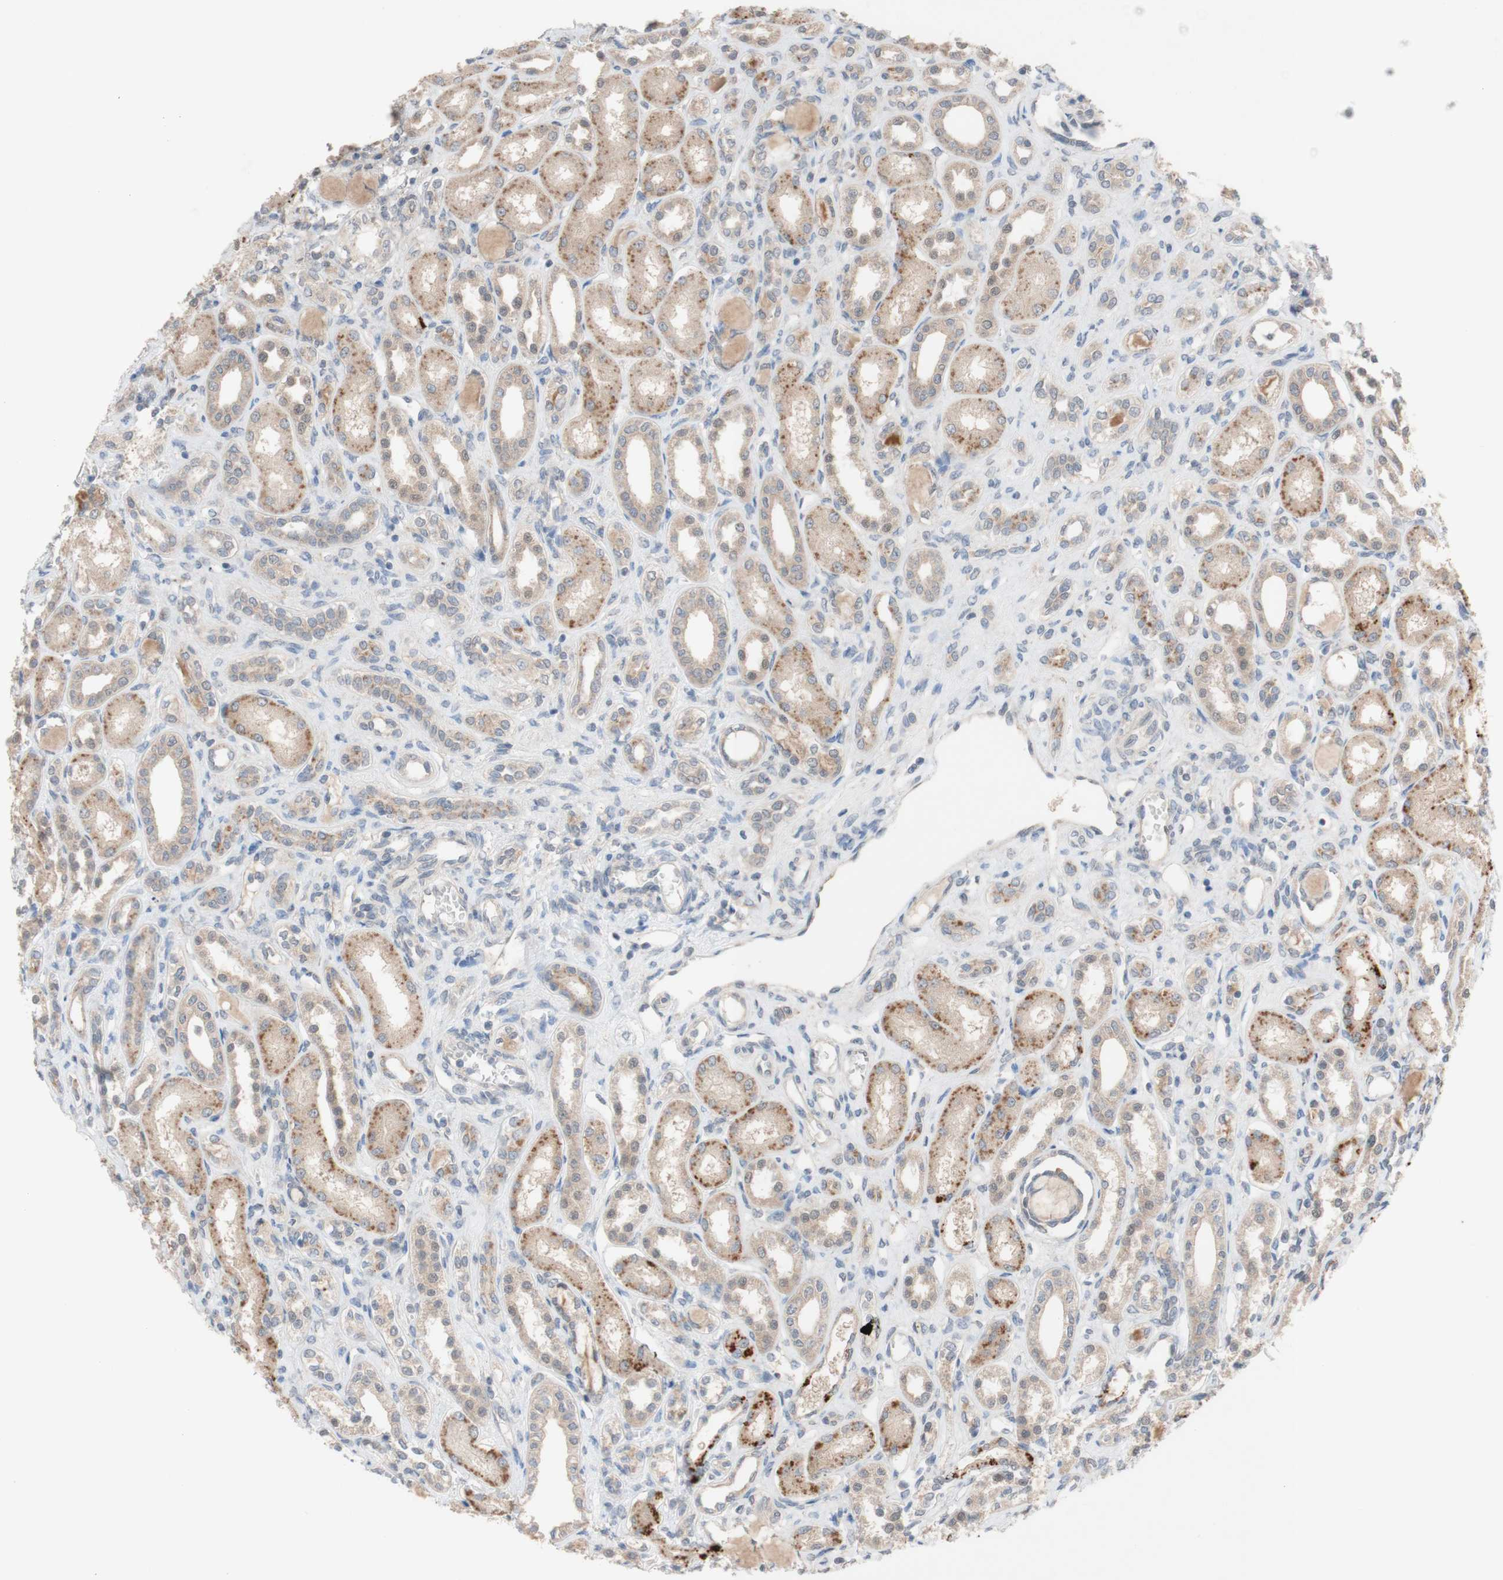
{"staining": {"intensity": "weak", "quantity": "25%-75%", "location": "cytoplasmic/membranous"}, "tissue": "kidney", "cell_type": "Cells in glomeruli", "image_type": "normal", "snomed": [{"axis": "morphology", "description": "Normal tissue, NOS"}, {"axis": "topography", "description": "Kidney"}], "caption": "Kidney stained with DAB IHC reveals low levels of weak cytoplasmic/membranous positivity in about 25%-75% of cells in glomeruli.", "gene": "PEX2", "patient": {"sex": "male", "age": 7}}